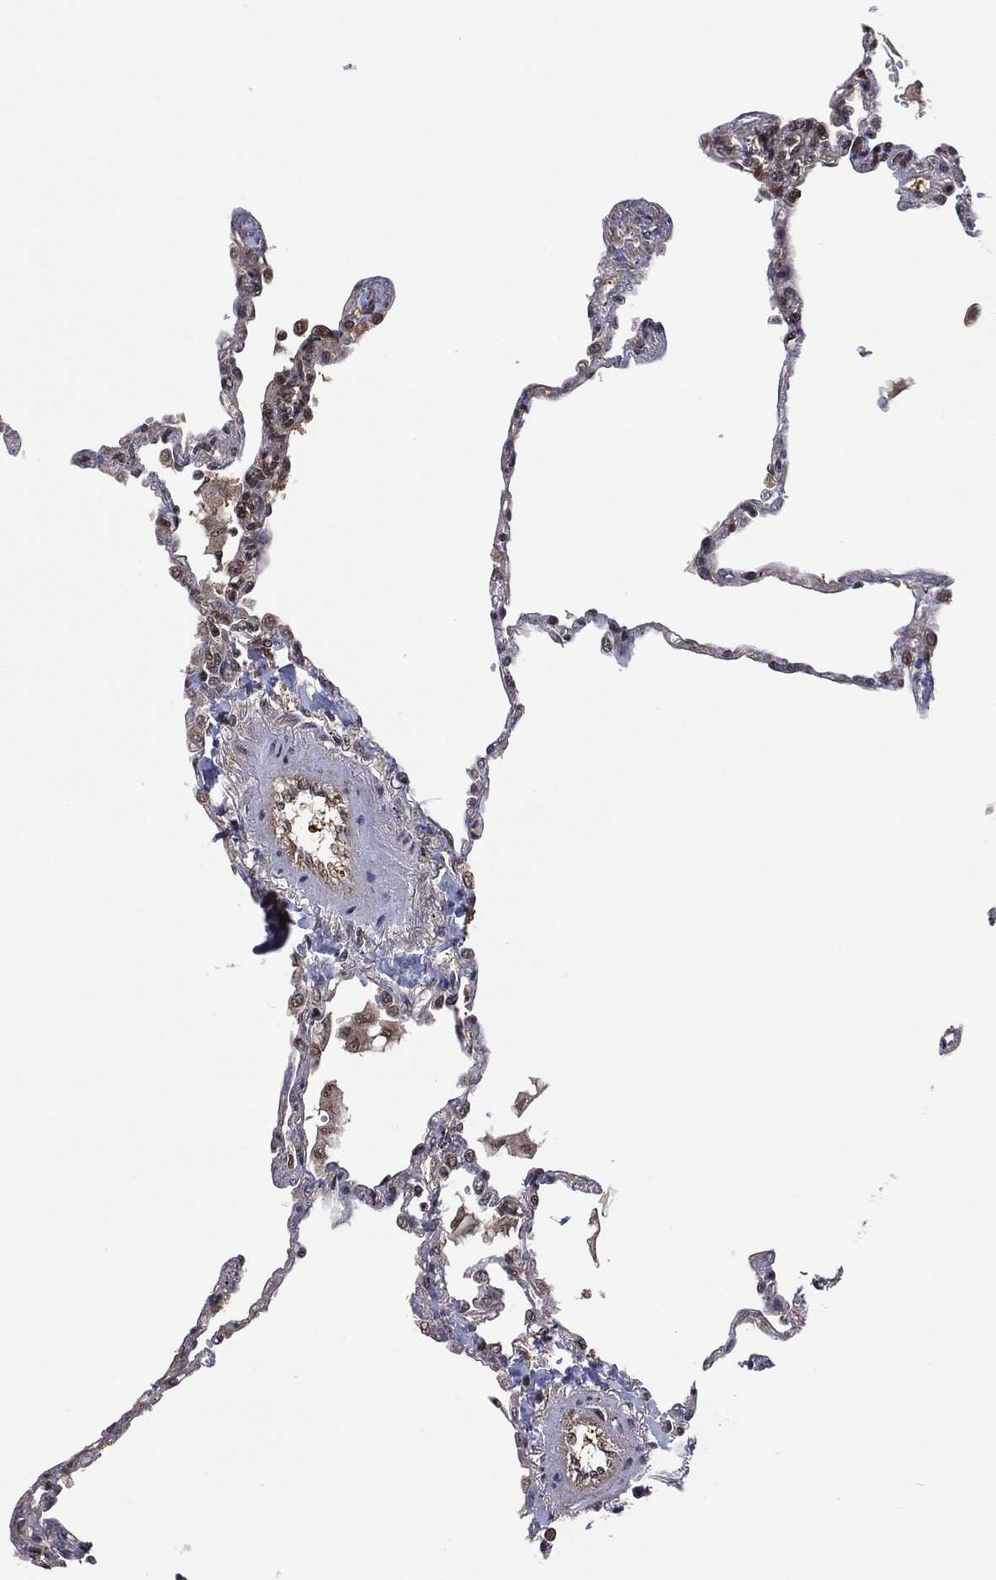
{"staining": {"intensity": "negative", "quantity": "none", "location": "none"}, "tissue": "lung", "cell_type": "Alveolar cells", "image_type": "normal", "snomed": [{"axis": "morphology", "description": "Normal tissue, NOS"}, {"axis": "topography", "description": "Lung"}], "caption": "High magnification brightfield microscopy of unremarkable lung stained with DAB (3,3'-diaminobenzidine) (brown) and counterstained with hematoxylin (blue): alveolar cells show no significant staining. The staining was performed using DAB (3,3'-diaminobenzidine) to visualize the protein expression in brown, while the nuclei were stained in blue with hematoxylin (Magnification: 20x).", "gene": "ICOSLG", "patient": {"sex": "male", "age": 78}}